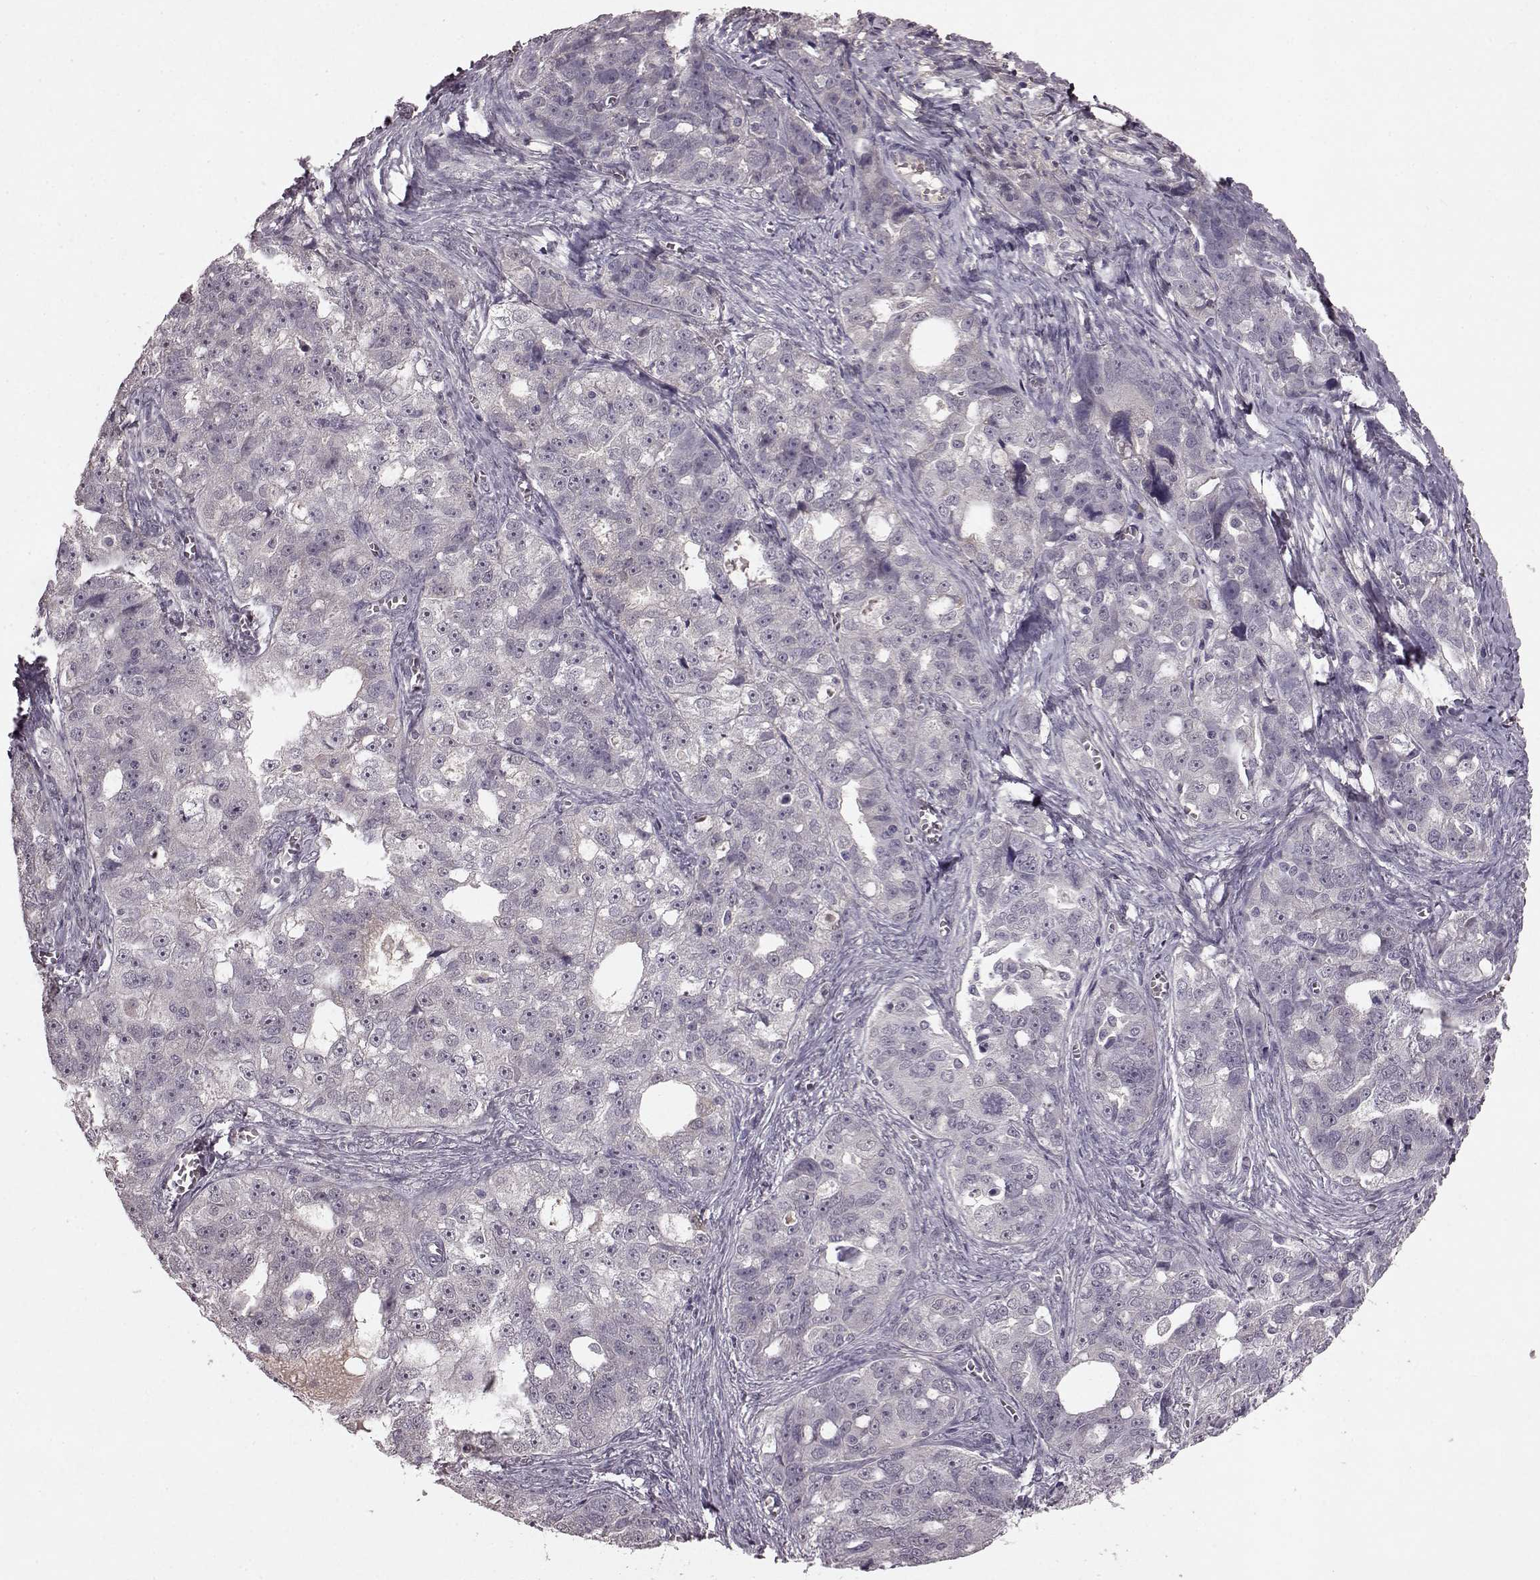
{"staining": {"intensity": "negative", "quantity": "none", "location": "none"}, "tissue": "ovarian cancer", "cell_type": "Tumor cells", "image_type": "cancer", "snomed": [{"axis": "morphology", "description": "Cystadenocarcinoma, serous, NOS"}, {"axis": "topography", "description": "Ovary"}], "caption": "IHC of human ovarian serous cystadenocarcinoma displays no expression in tumor cells.", "gene": "FRRS1L", "patient": {"sex": "female", "age": 51}}